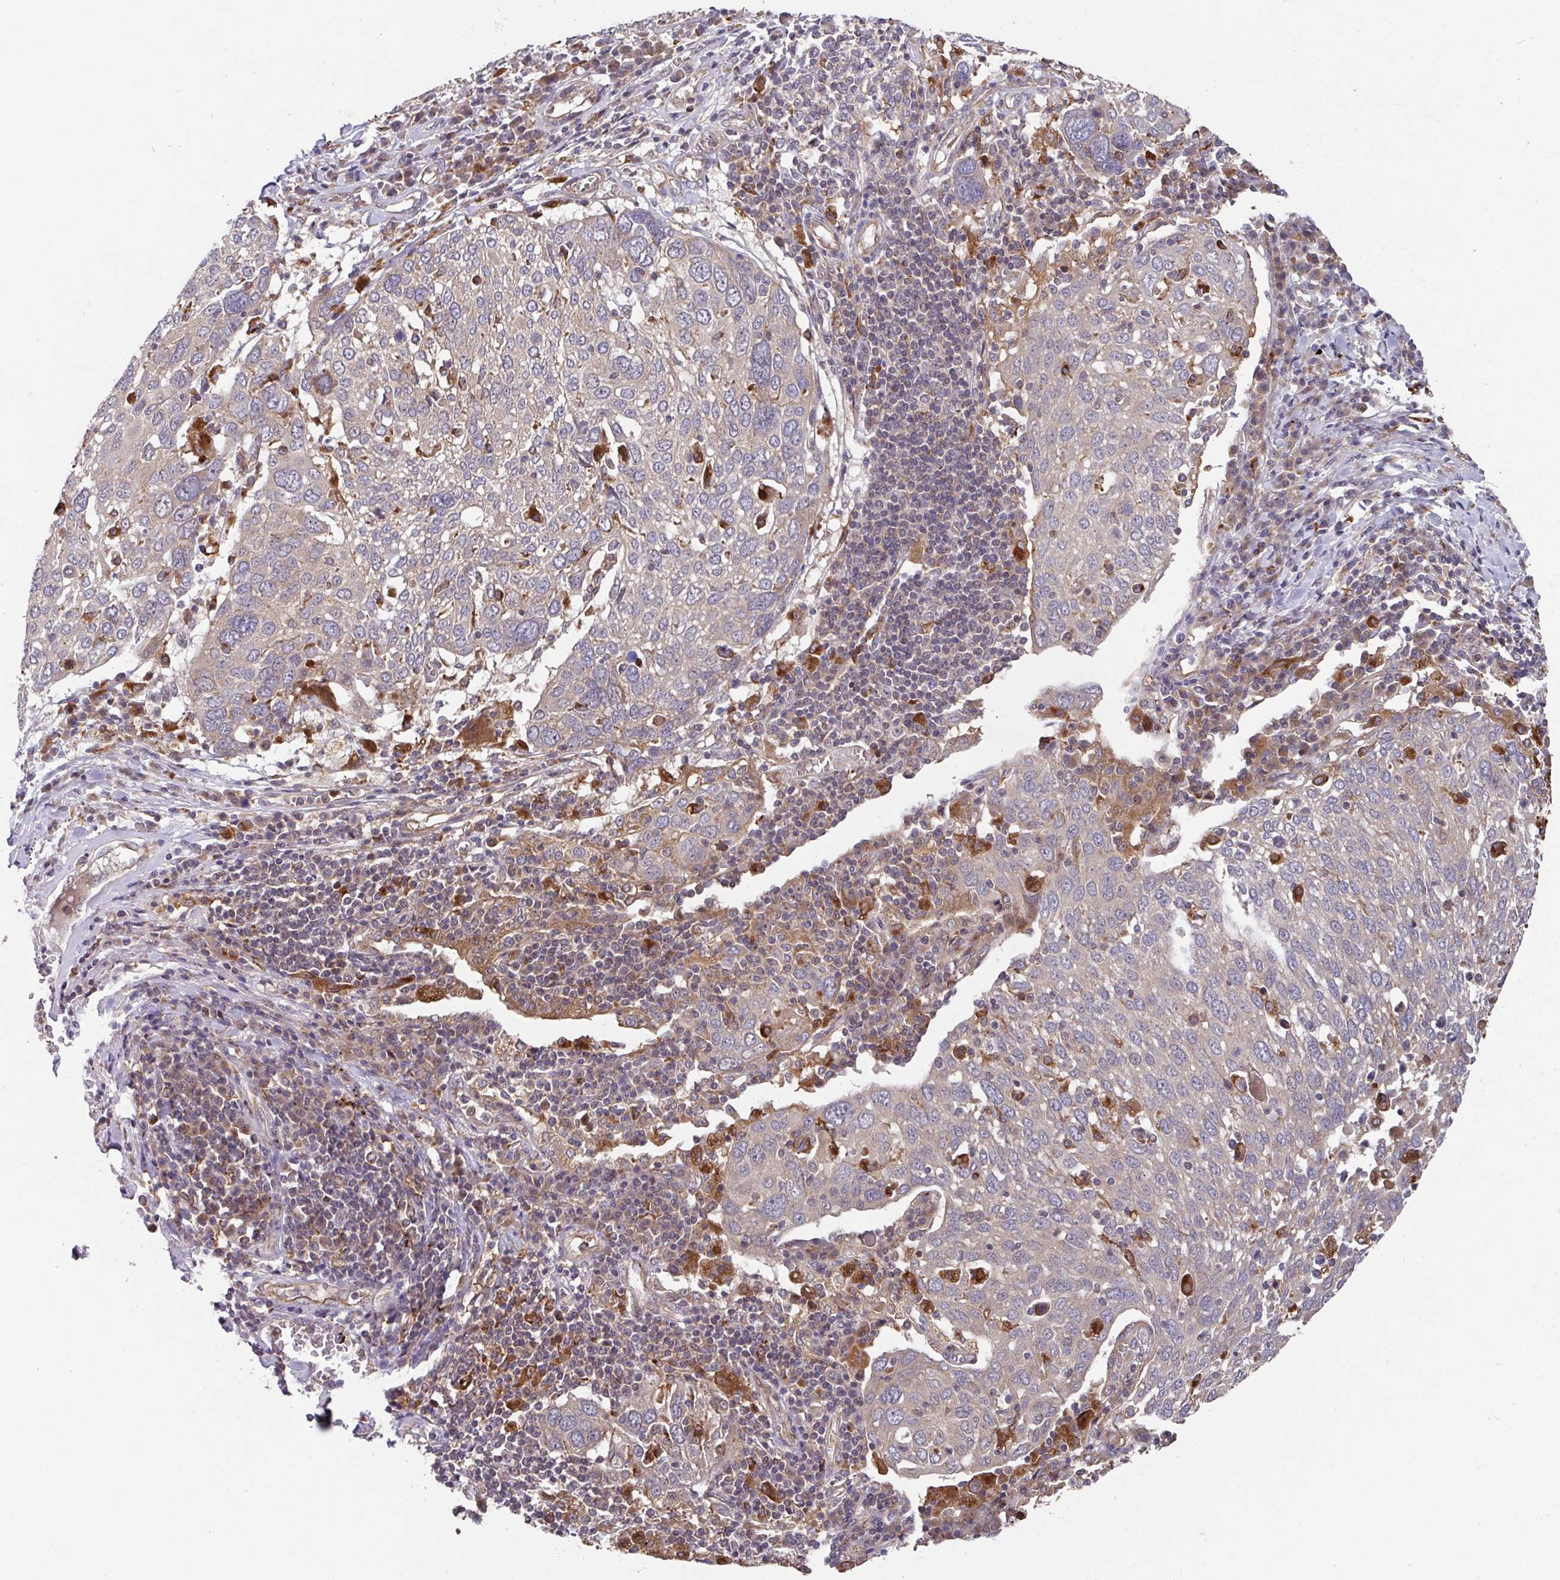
{"staining": {"intensity": "weak", "quantity": "25%-75%", "location": "cytoplasmic/membranous"}, "tissue": "lung cancer", "cell_type": "Tumor cells", "image_type": "cancer", "snomed": [{"axis": "morphology", "description": "Squamous cell carcinoma, NOS"}, {"axis": "topography", "description": "Lung"}], "caption": "Tumor cells display low levels of weak cytoplasmic/membranous expression in approximately 25%-75% of cells in human squamous cell carcinoma (lung). The staining was performed using DAB, with brown indicating positive protein expression. Nuclei are stained blue with hematoxylin.", "gene": "TRIM14", "patient": {"sex": "male", "age": 65}}